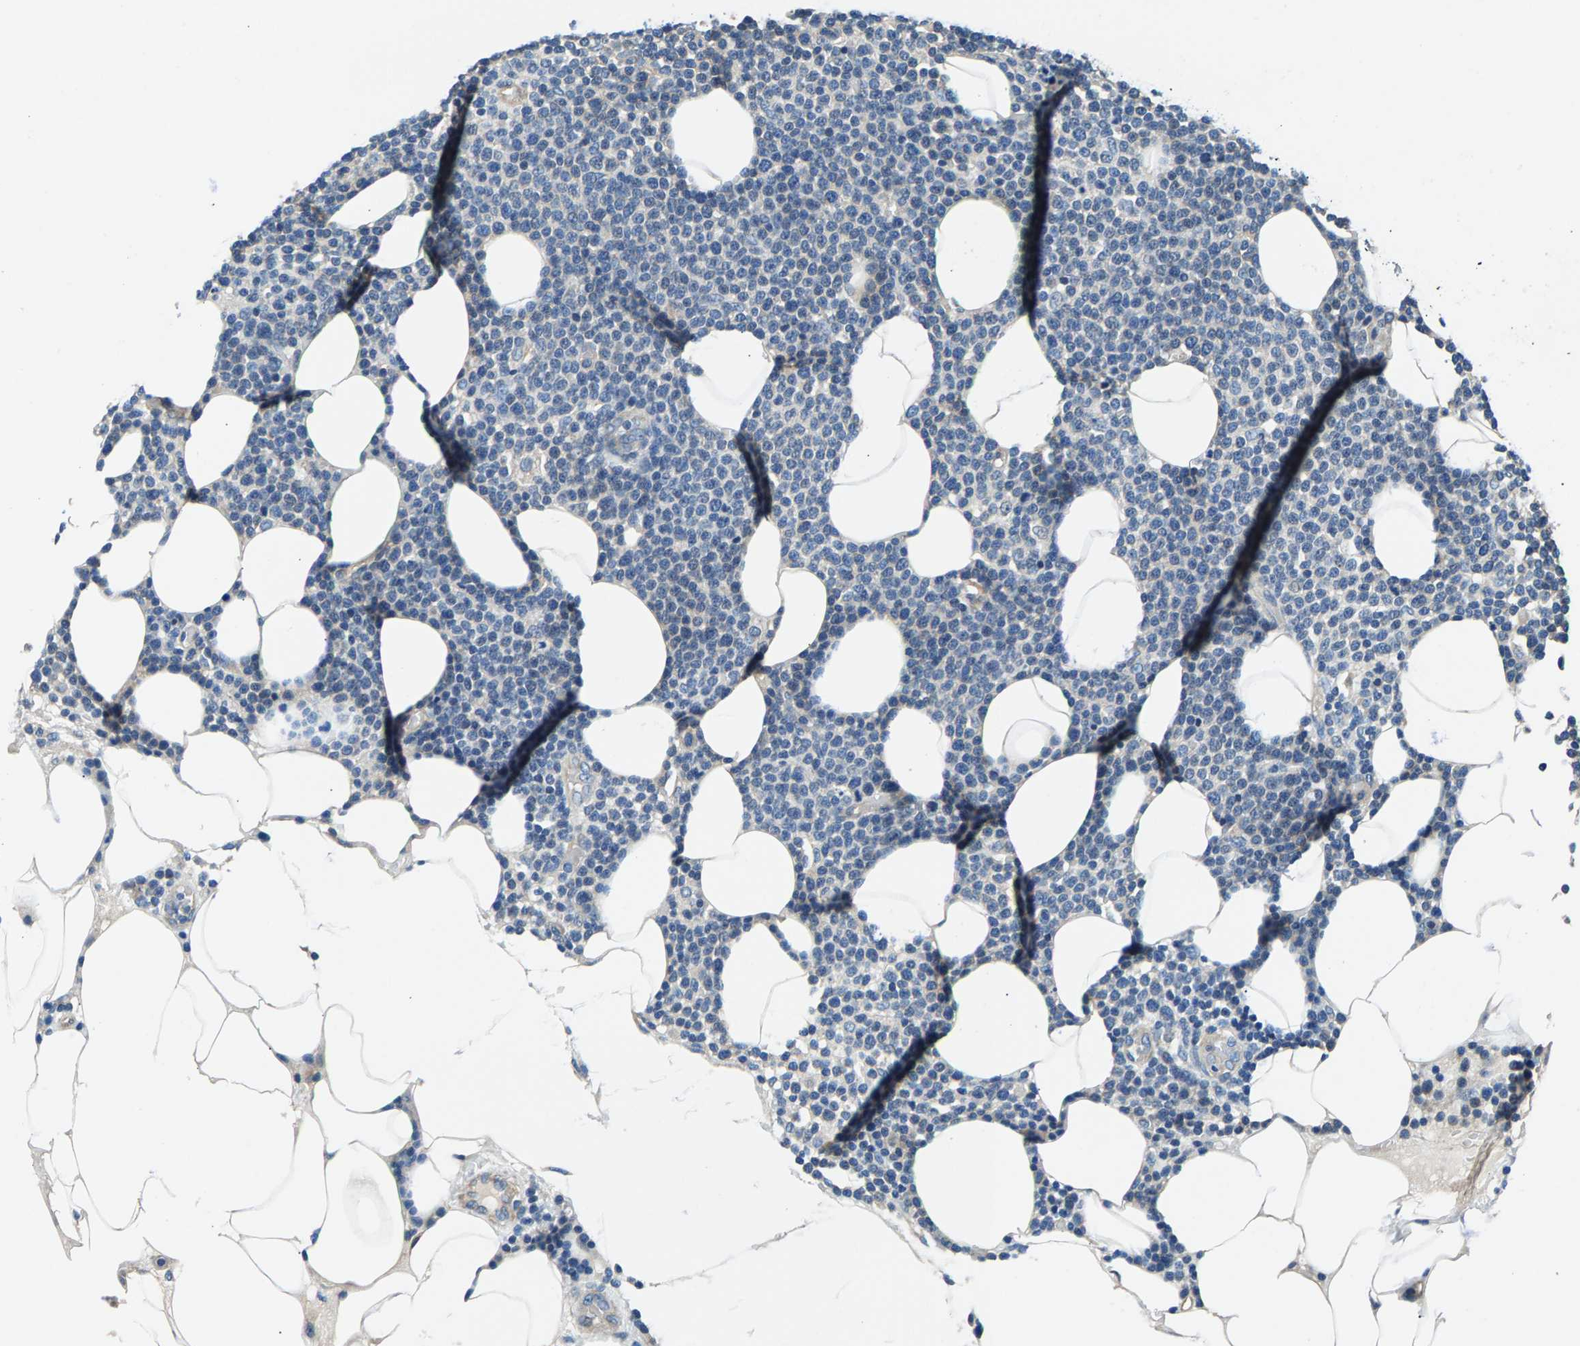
{"staining": {"intensity": "negative", "quantity": "none", "location": "none"}, "tissue": "lymphoma", "cell_type": "Tumor cells", "image_type": "cancer", "snomed": [{"axis": "morphology", "description": "Malignant lymphoma, non-Hodgkin's type, High grade"}, {"axis": "topography", "description": "Lymph node"}], "caption": "A histopathology image of human lymphoma is negative for staining in tumor cells.", "gene": "CDRT4", "patient": {"sex": "male", "age": 61}}